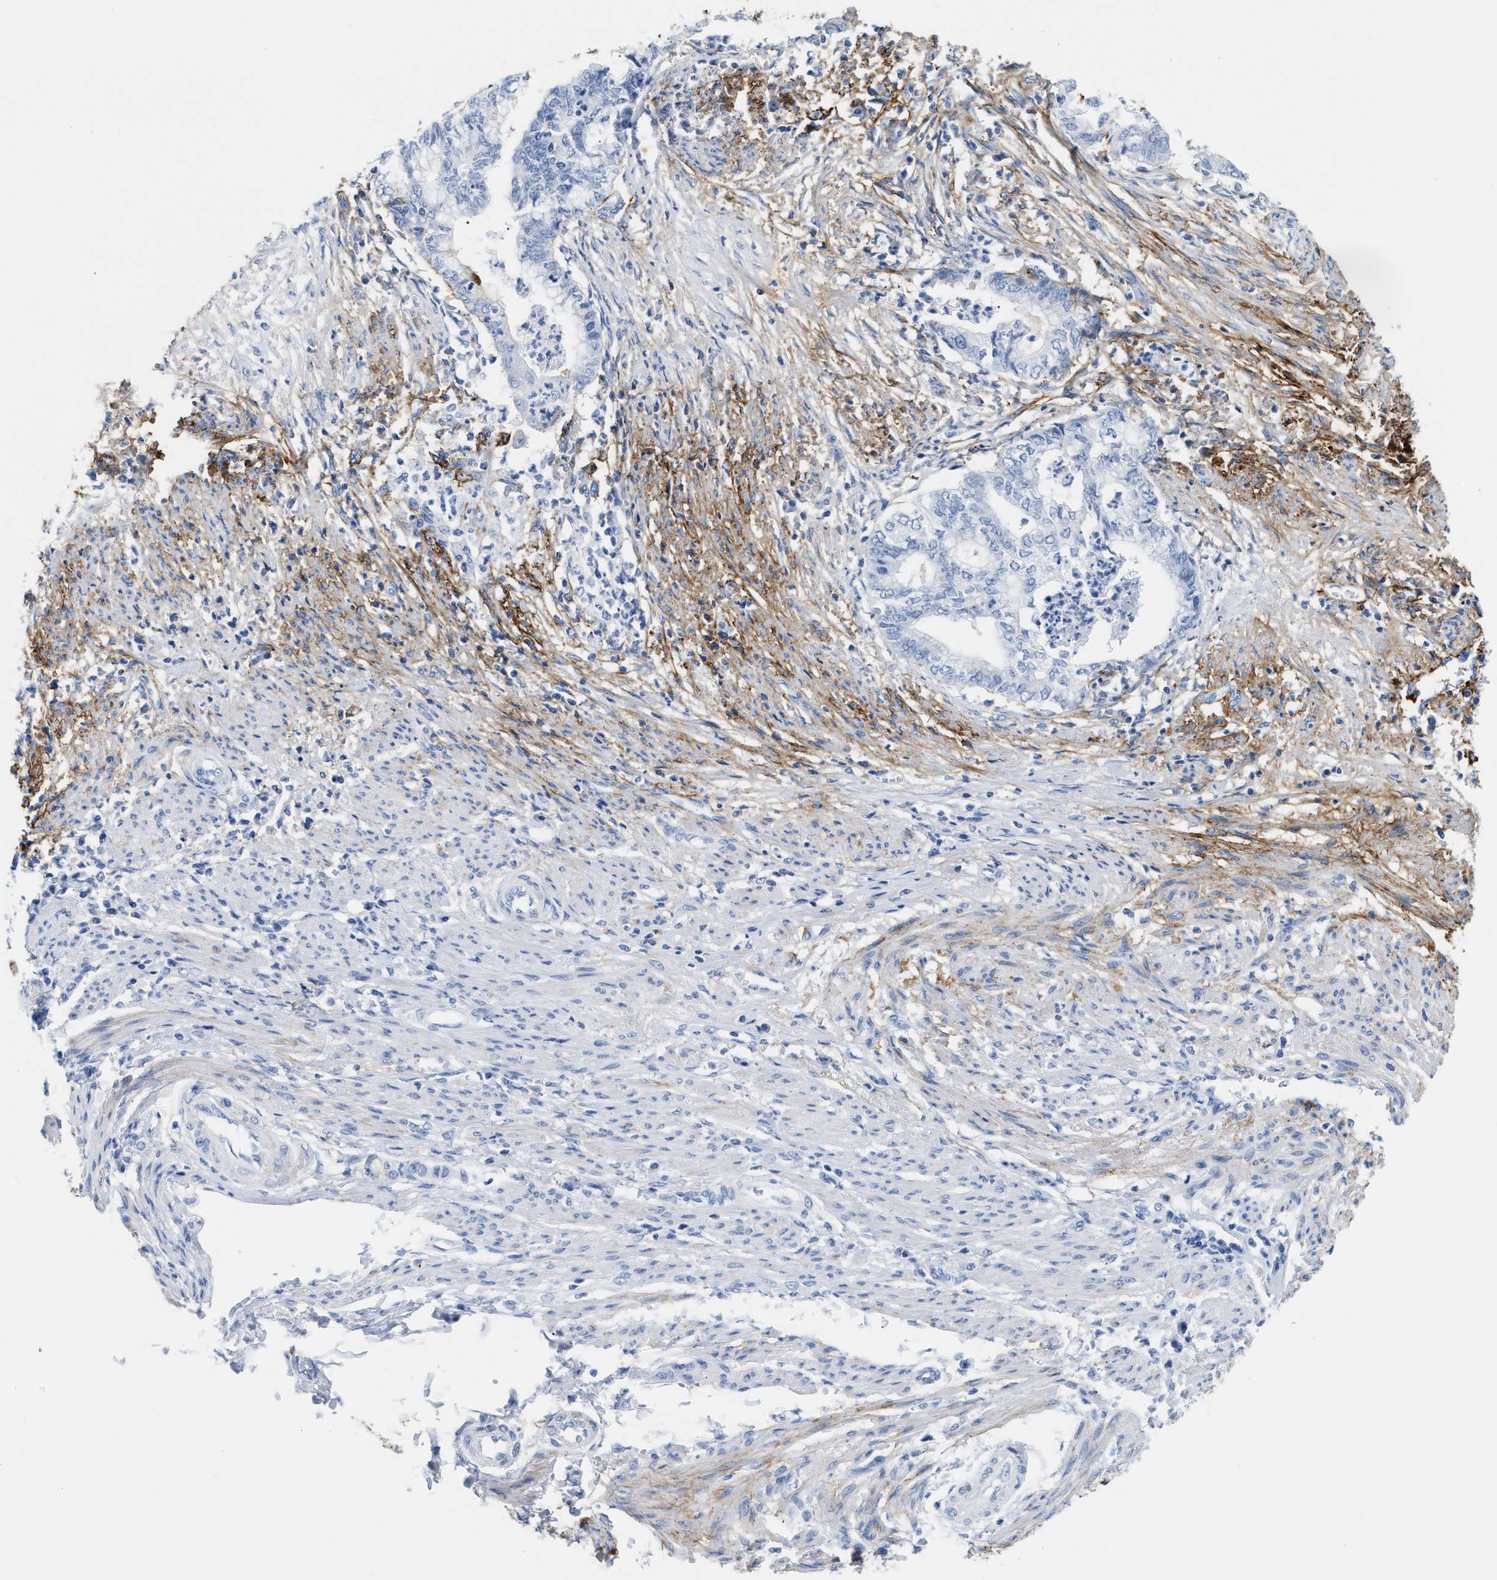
{"staining": {"intensity": "negative", "quantity": "none", "location": "none"}, "tissue": "endometrial cancer", "cell_type": "Tumor cells", "image_type": "cancer", "snomed": [{"axis": "morphology", "description": "Necrosis, NOS"}, {"axis": "morphology", "description": "Adenocarcinoma, NOS"}, {"axis": "topography", "description": "Endometrium"}], "caption": "The image demonstrates no staining of tumor cells in endometrial adenocarcinoma.", "gene": "TNR", "patient": {"sex": "female", "age": 79}}